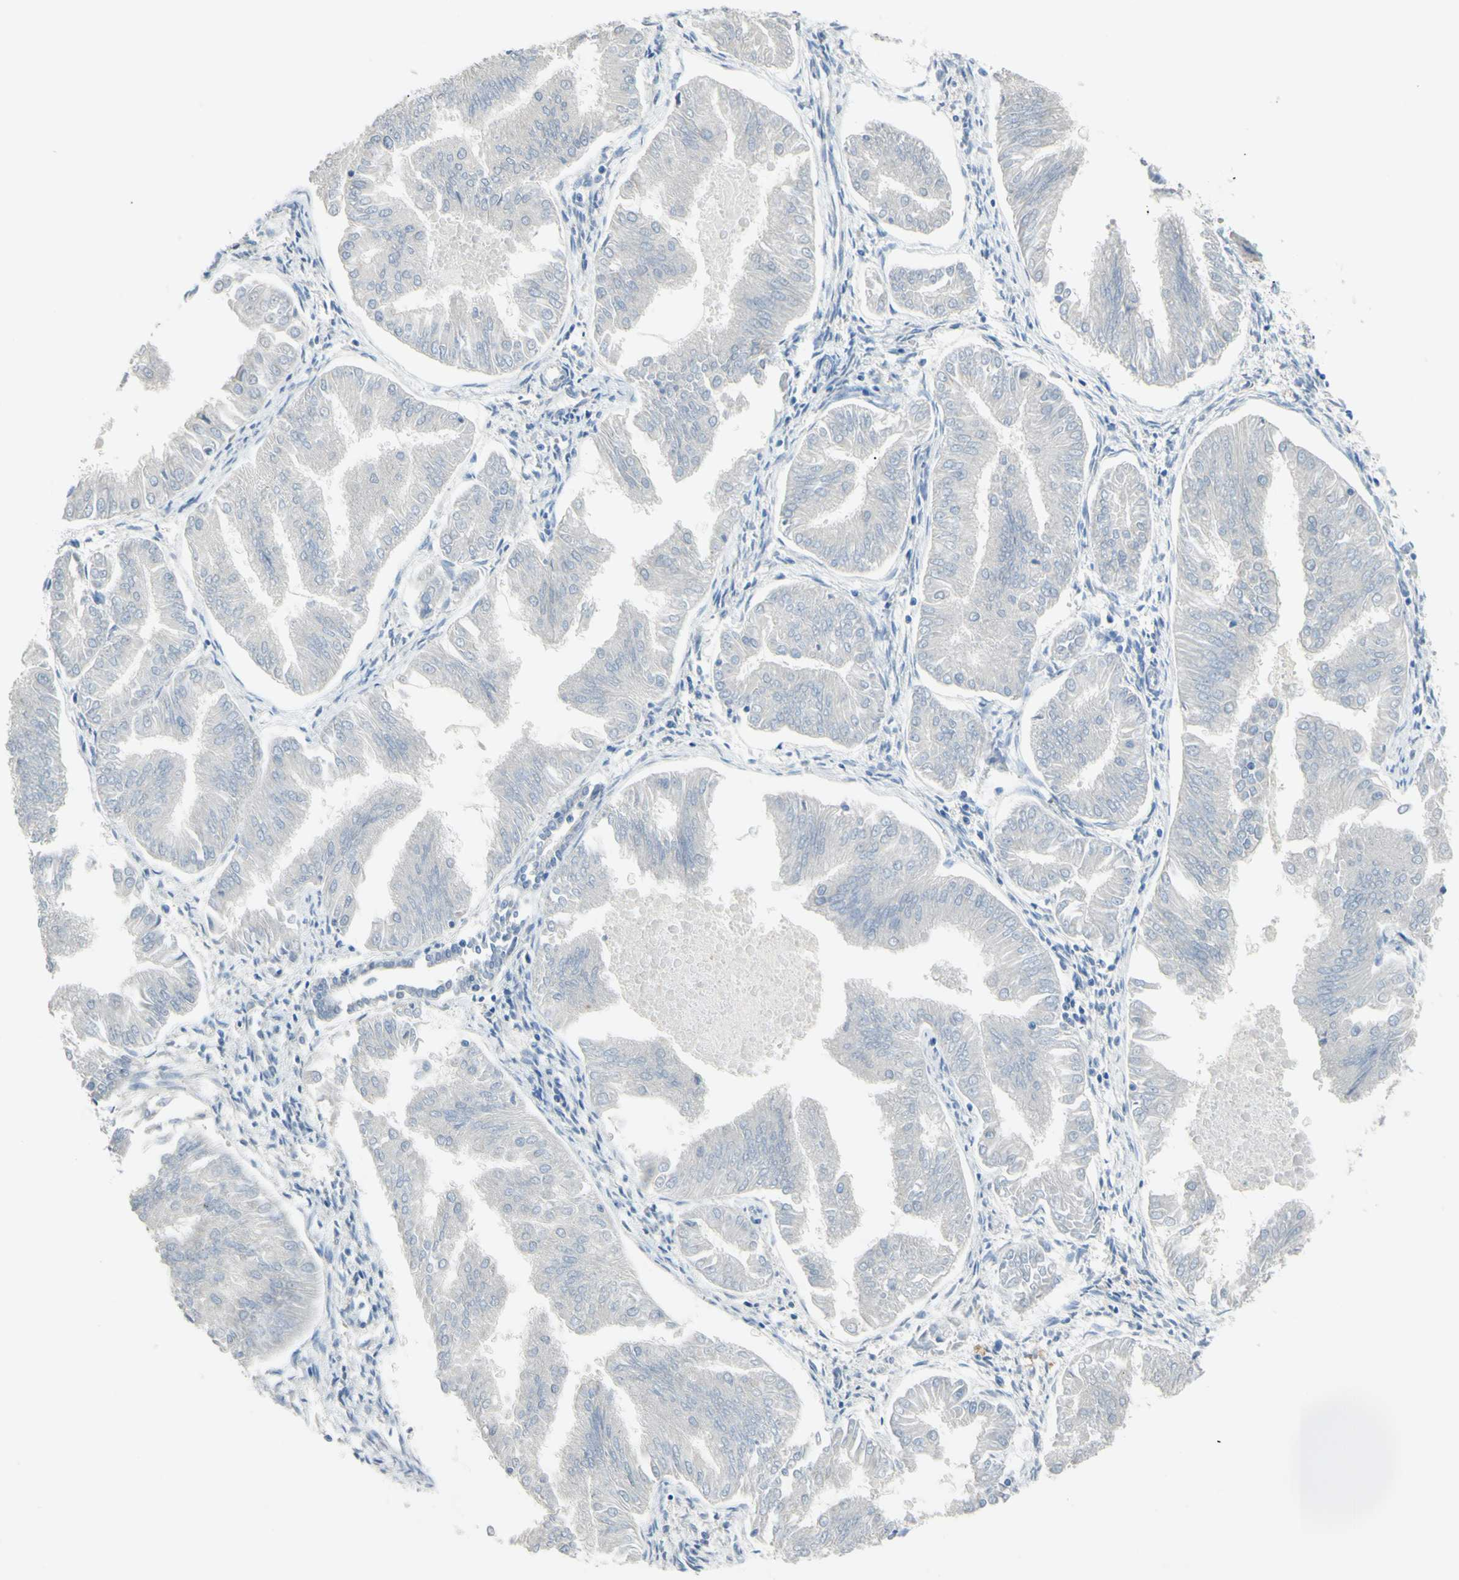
{"staining": {"intensity": "negative", "quantity": "none", "location": "none"}, "tissue": "endometrial cancer", "cell_type": "Tumor cells", "image_type": "cancer", "snomed": [{"axis": "morphology", "description": "Adenocarcinoma, NOS"}, {"axis": "topography", "description": "Endometrium"}], "caption": "Immunohistochemistry micrograph of neoplastic tissue: human adenocarcinoma (endometrial) stained with DAB reveals no significant protein staining in tumor cells.", "gene": "CDH10", "patient": {"sex": "female", "age": 53}}